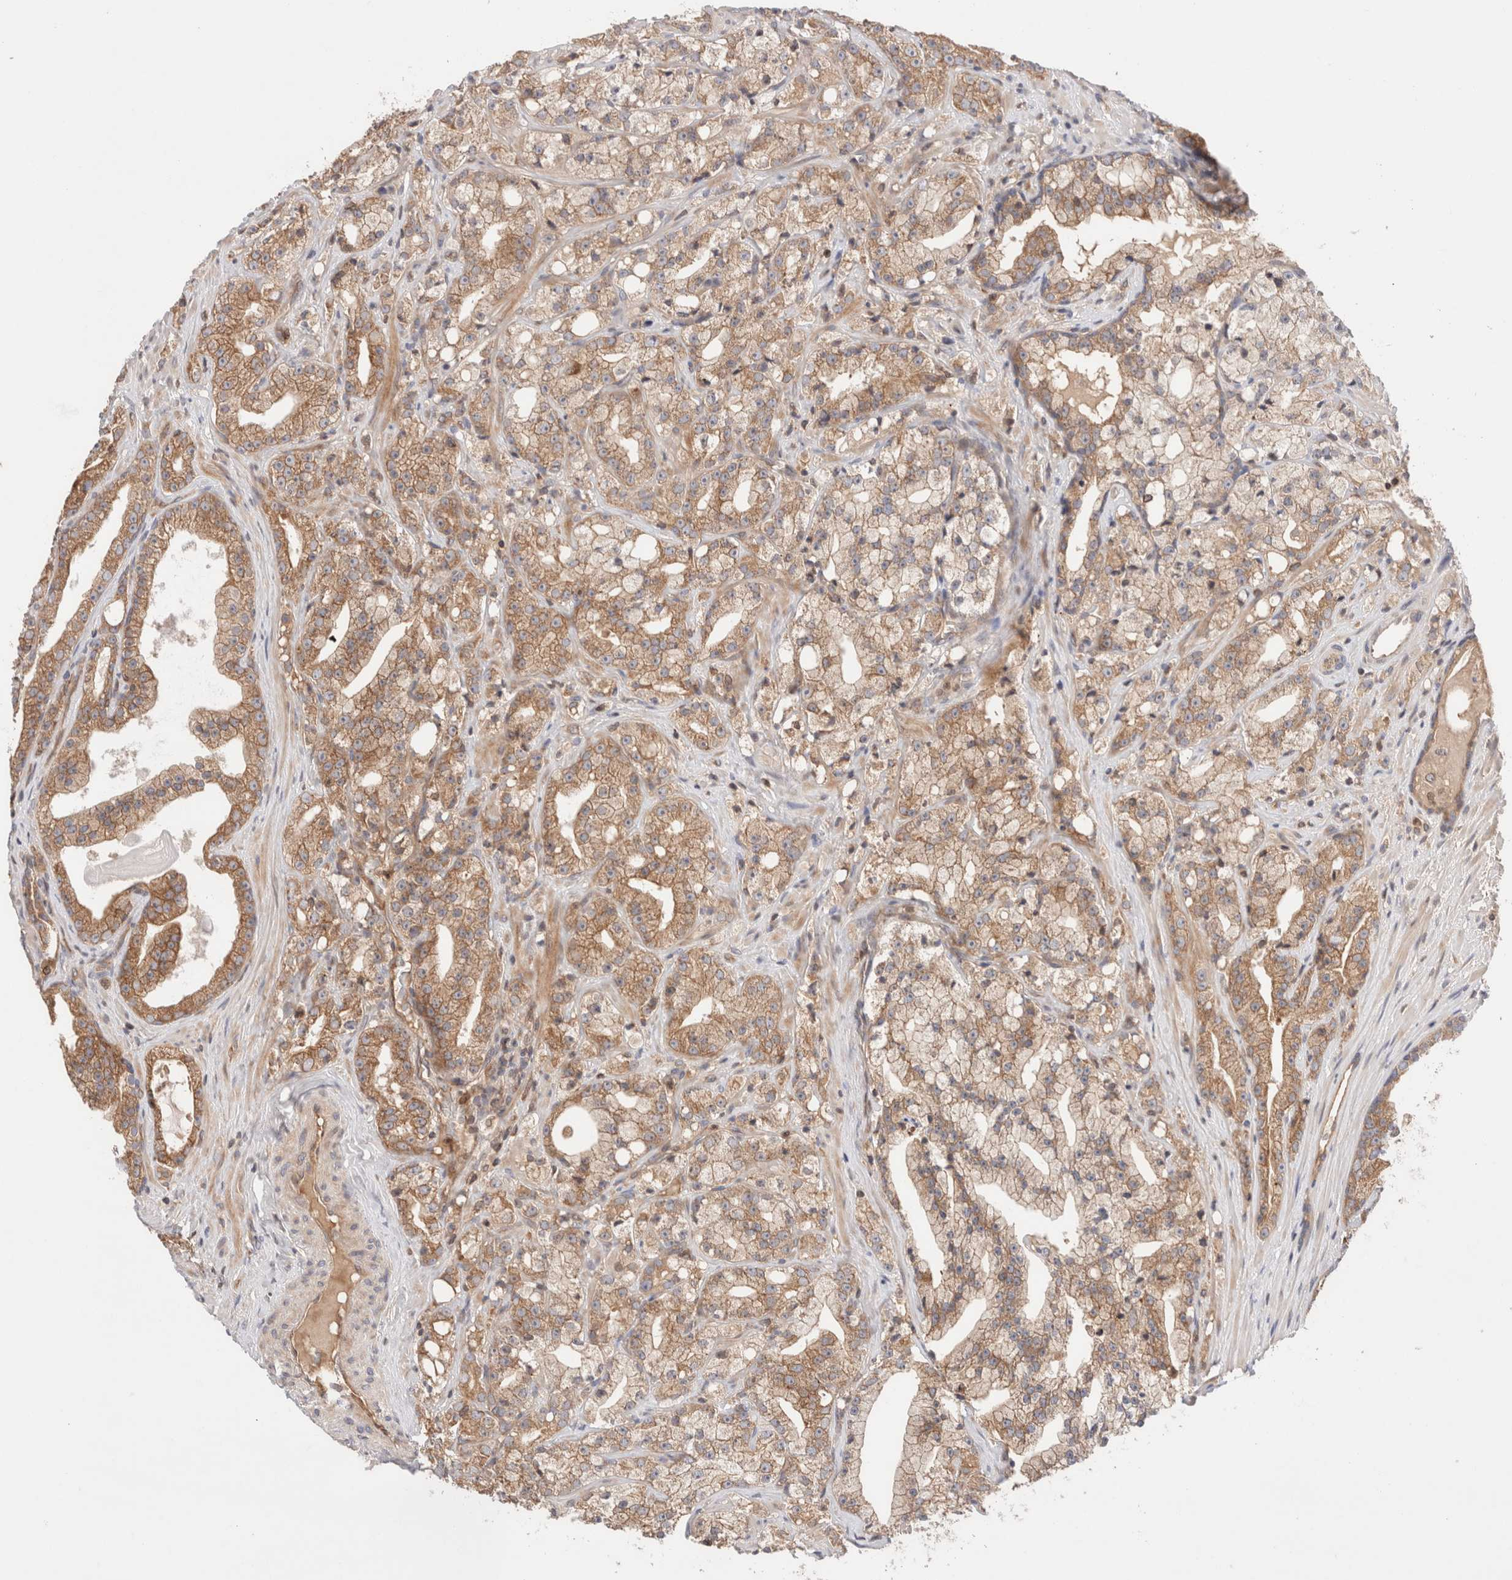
{"staining": {"intensity": "moderate", "quantity": ">75%", "location": "cytoplasmic/membranous"}, "tissue": "prostate cancer", "cell_type": "Tumor cells", "image_type": "cancer", "snomed": [{"axis": "morphology", "description": "Adenocarcinoma, High grade"}, {"axis": "topography", "description": "Prostate"}], "caption": "Tumor cells display moderate cytoplasmic/membranous expression in approximately >75% of cells in prostate cancer.", "gene": "SIKE1", "patient": {"sex": "male", "age": 64}}